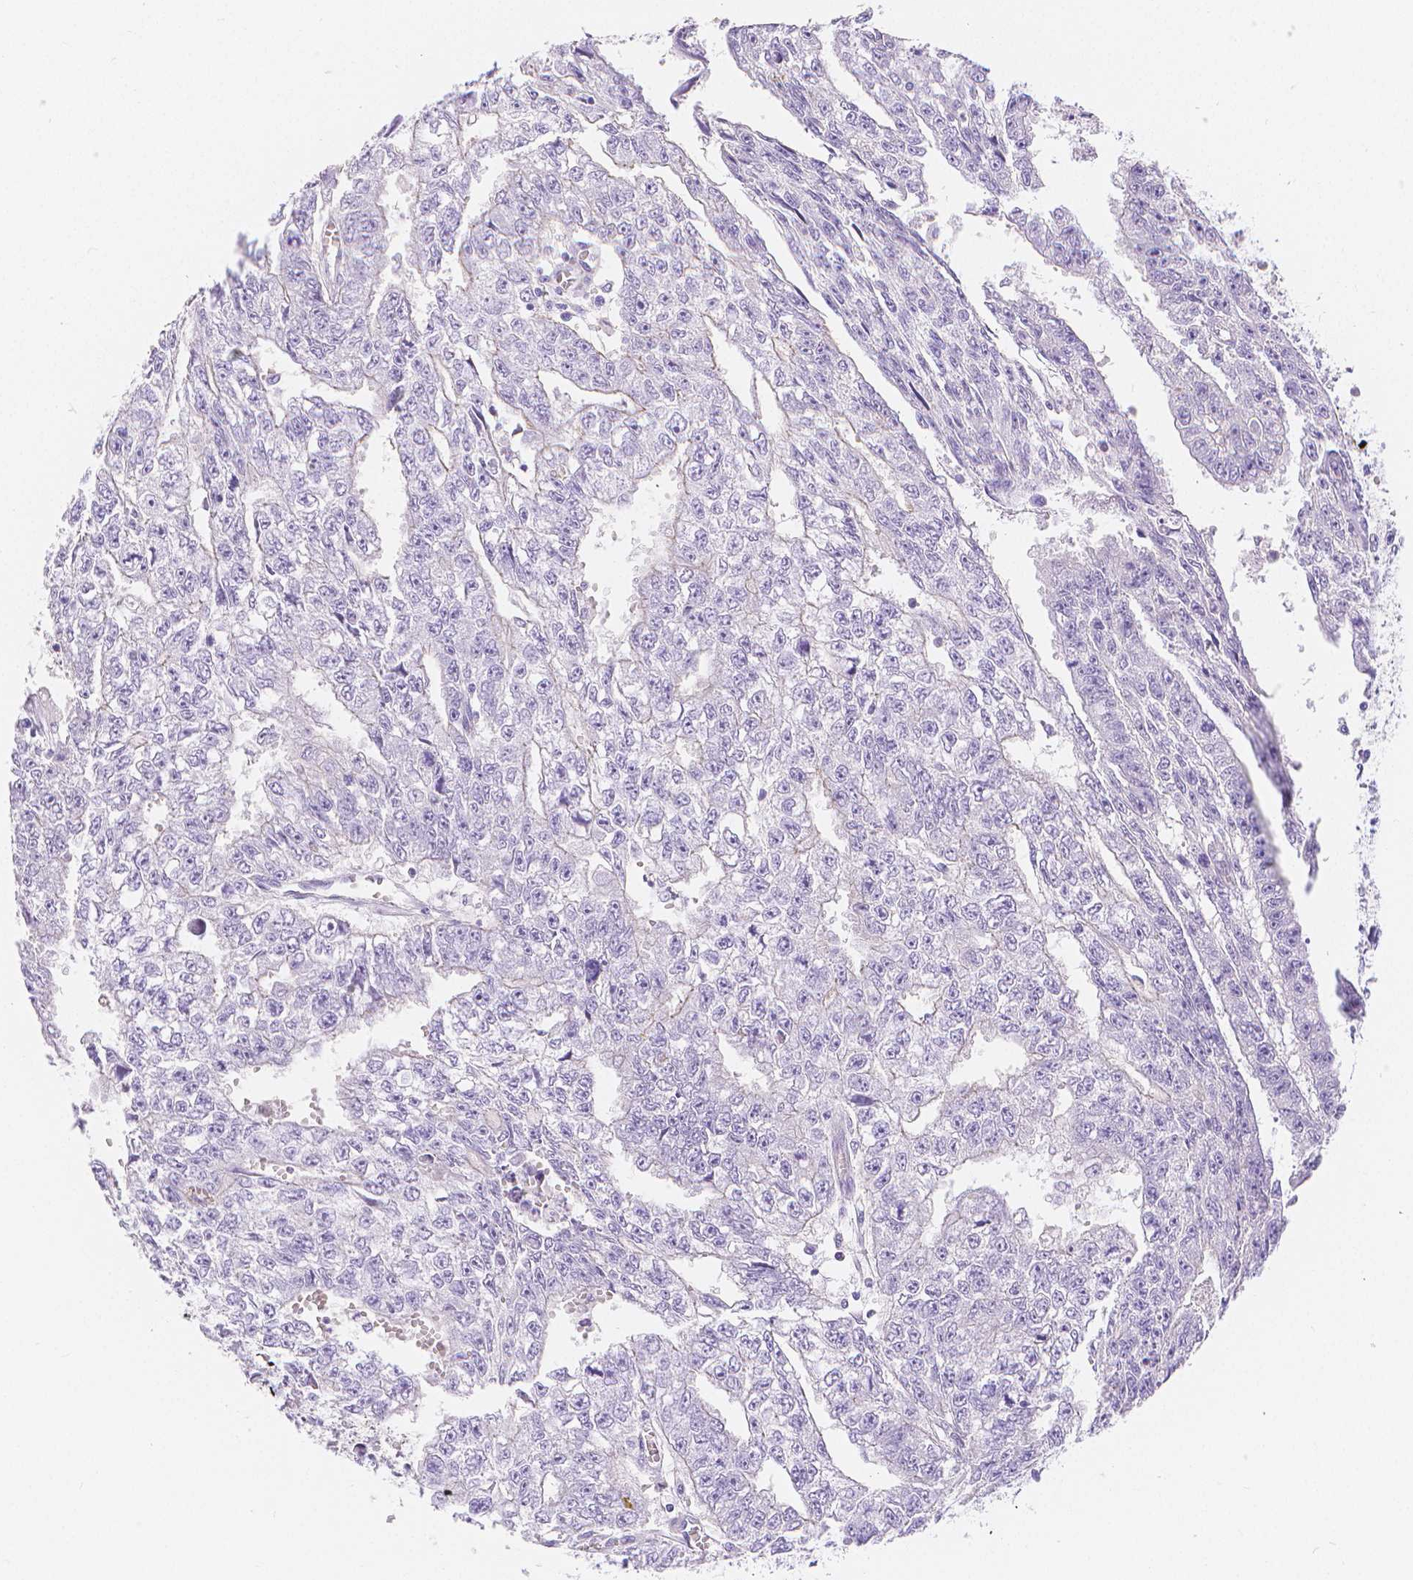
{"staining": {"intensity": "negative", "quantity": "none", "location": "none"}, "tissue": "testis cancer", "cell_type": "Tumor cells", "image_type": "cancer", "snomed": [{"axis": "morphology", "description": "Carcinoma, Embryonal, NOS"}, {"axis": "morphology", "description": "Teratoma, malignant, NOS"}, {"axis": "topography", "description": "Testis"}], "caption": "An immunohistochemistry (IHC) histopathology image of testis cancer (embryonal carcinoma) is shown. There is no staining in tumor cells of testis cancer (embryonal carcinoma).", "gene": "SLC27A5", "patient": {"sex": "male", "age": 24}}